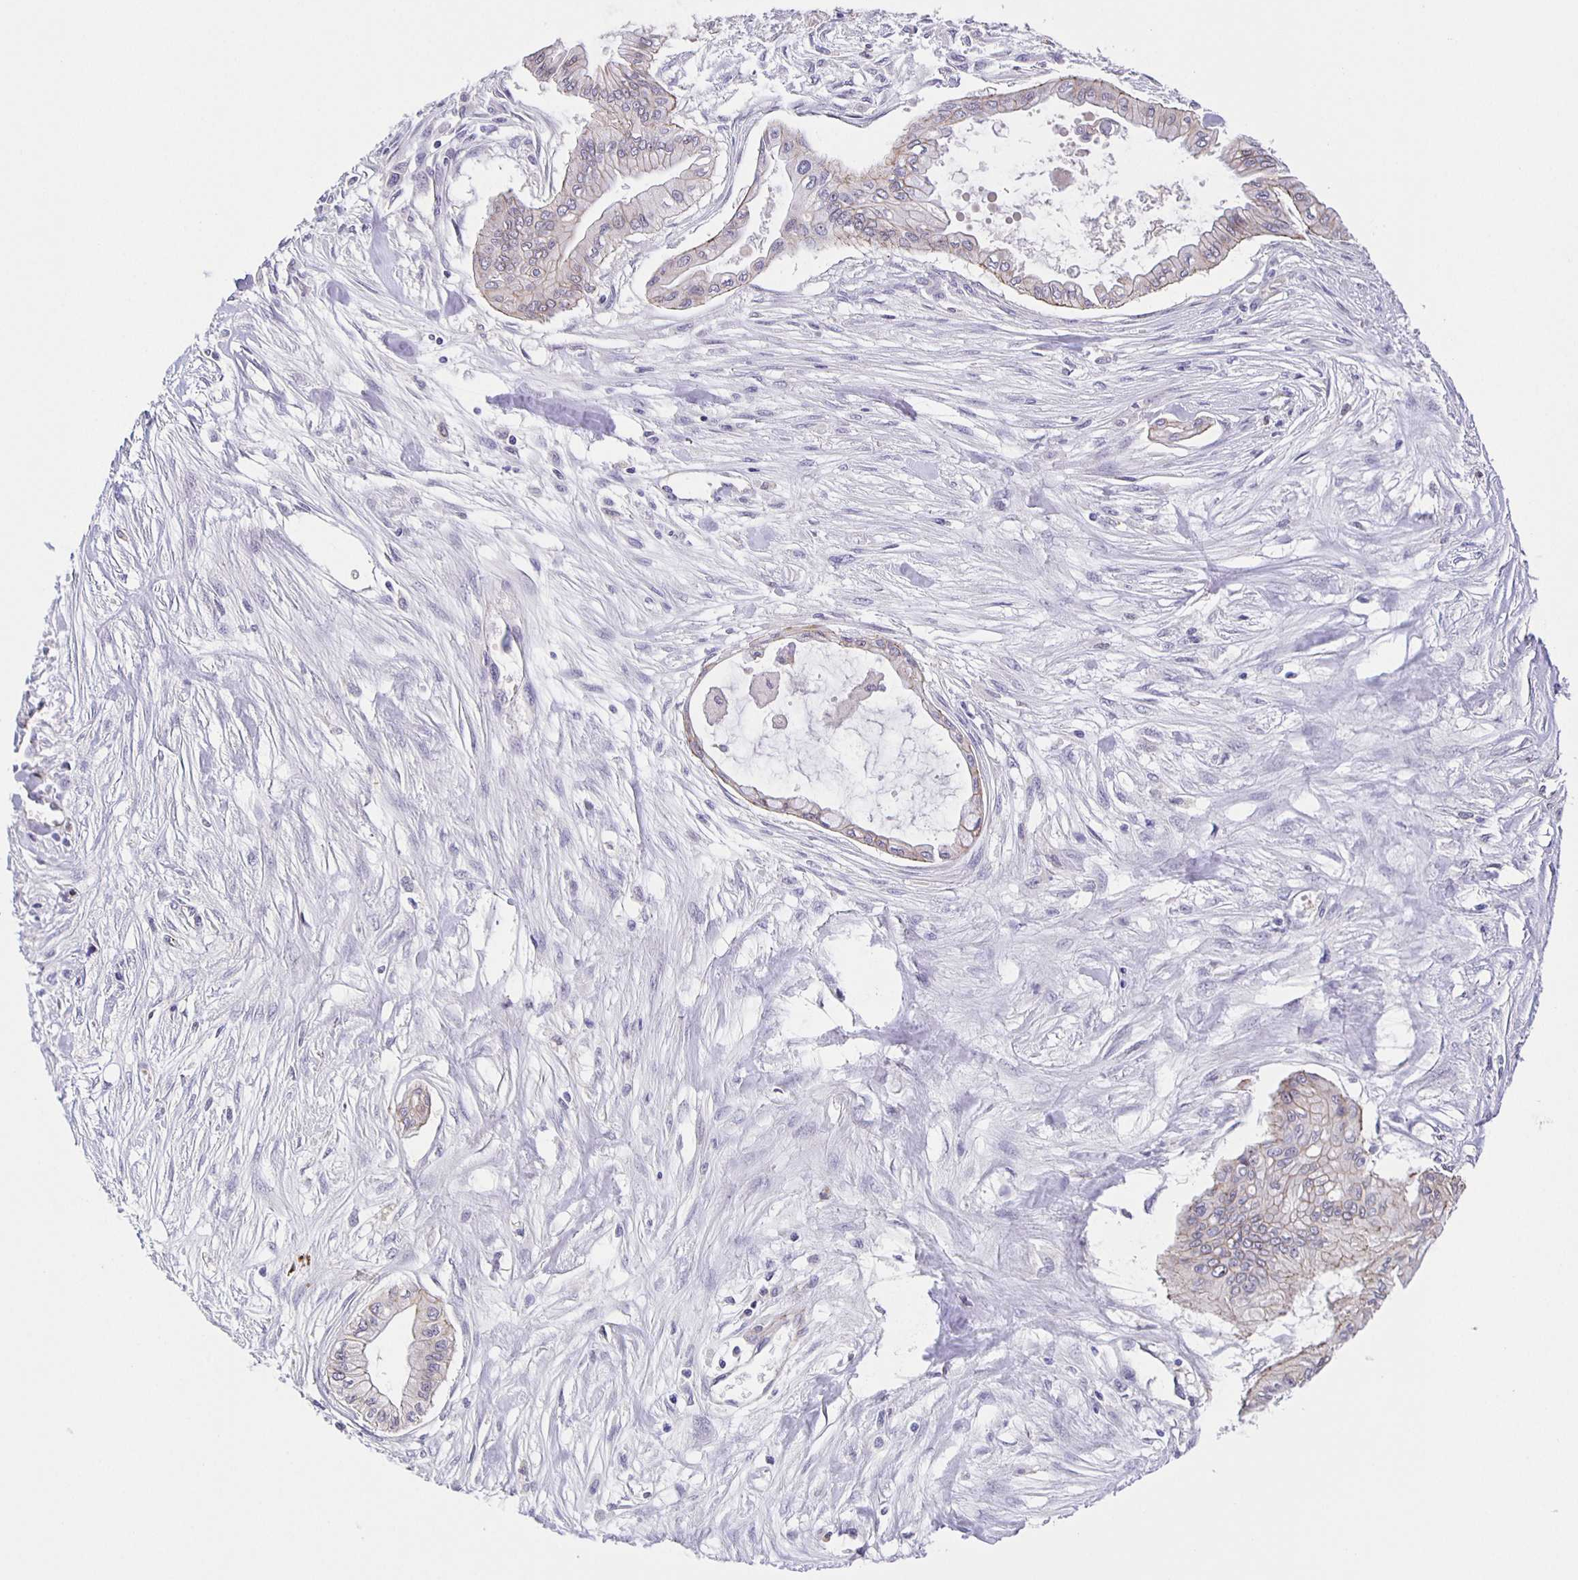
{"staining": {"intensity": "negative", "quantity": "none", "location": "none"}, "tissue": "pancreatic cancer", "cell_type": "Tumor cells", "image_type": "cancer", "snomed": [{"axis": "morphology", "description": "Adenocarcinoma, NOS"}, {"axis": "topography", "description": "Pancreas"}], "caption": "Immunohistochemical staining of human pancreatic cancer (adenocarcinoma) demonstrates no significant positivity in tumor cells. (DAB (3,3'-diaminobenzidine) immunohistochemistry visualized using brightfield microscopy, high magnification).", "gene": "JMJD4", "patient": {"sex": "female", "age": 68}}